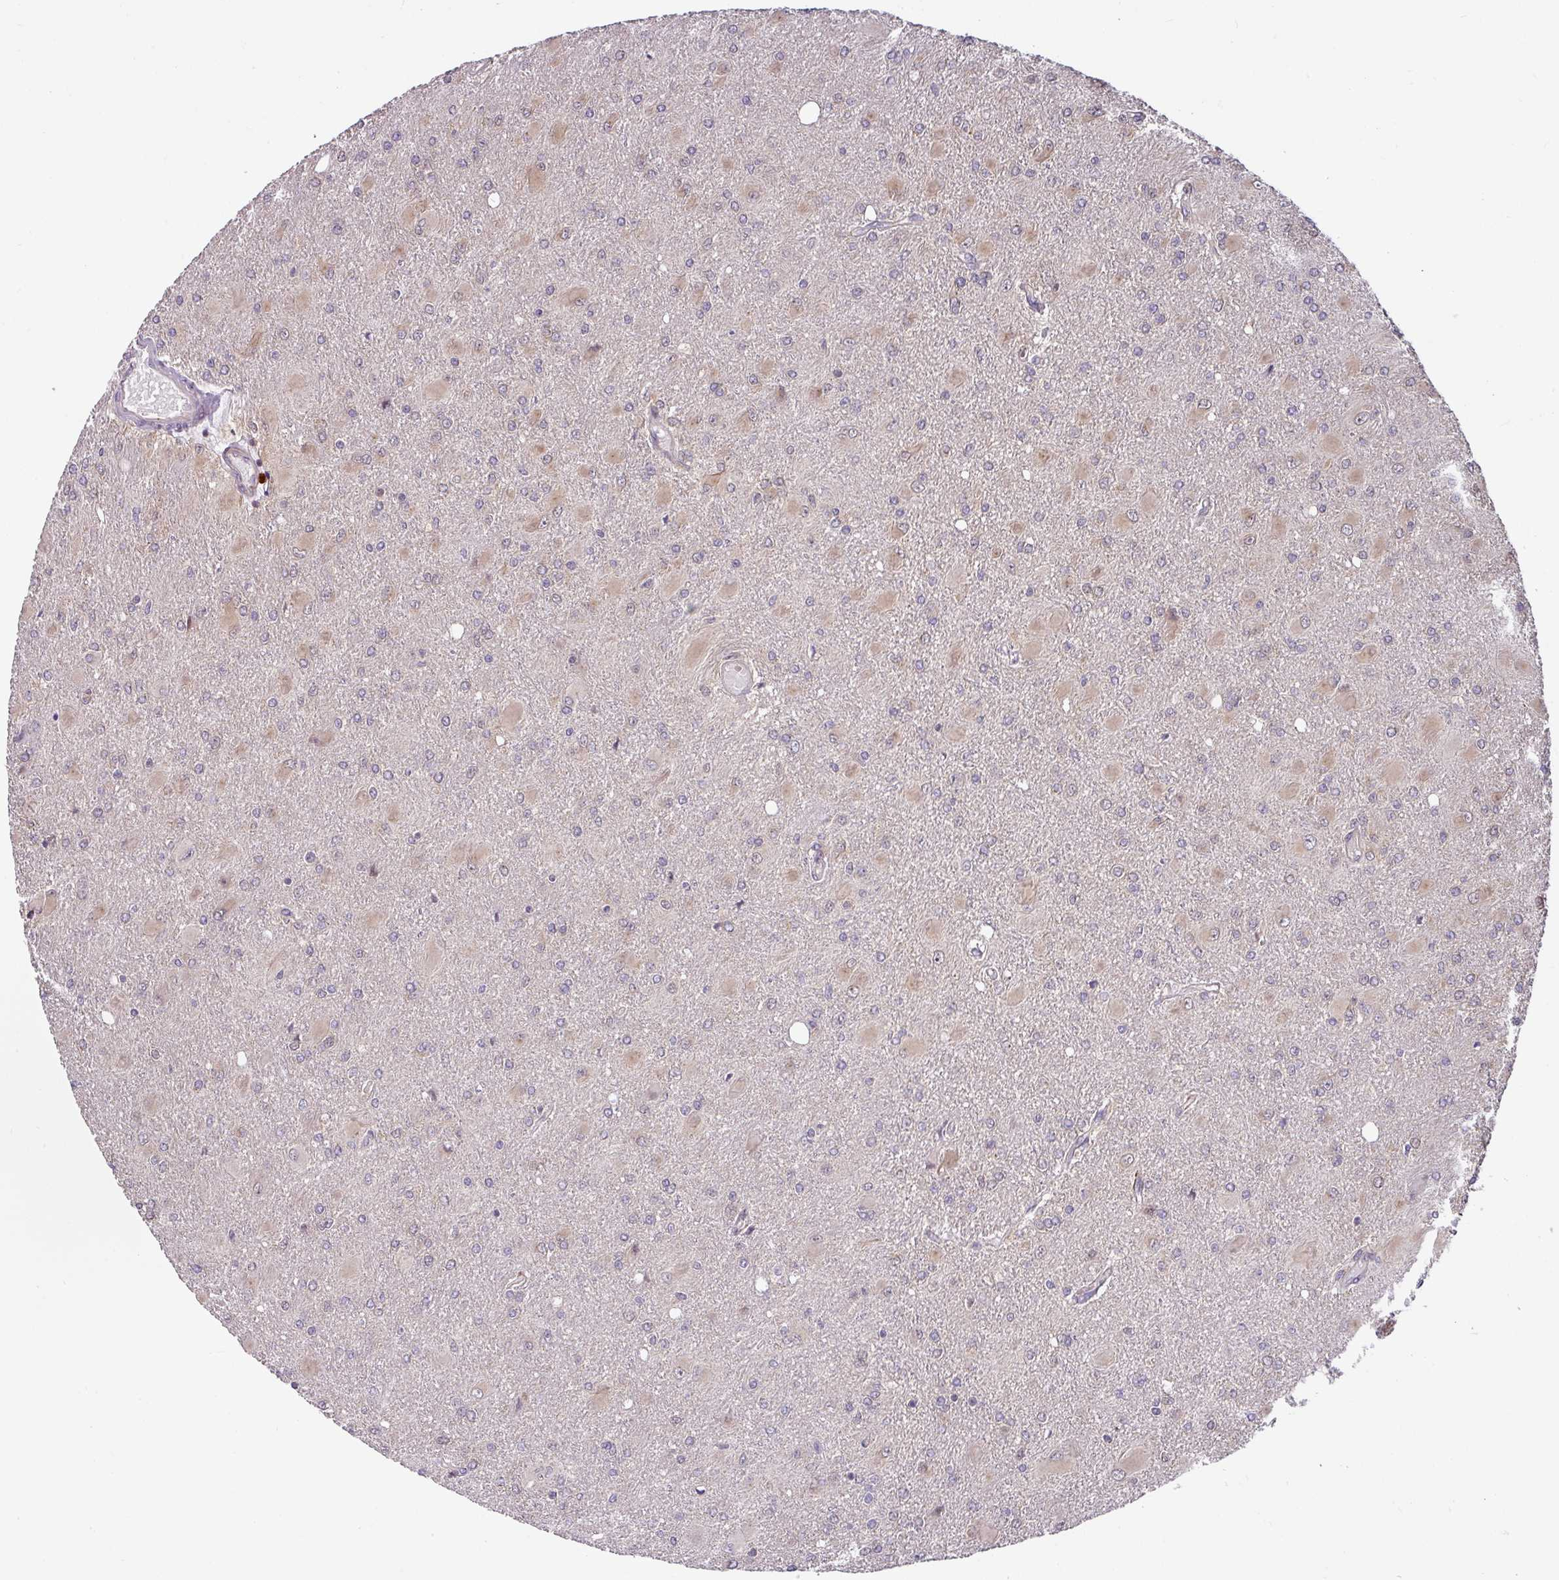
{"staining": {"intensity": "moderate", "quantity": ">75%", "location": "cytoplasmic/membranous,nuclear"}, "tissue": "glioma", "cell_type": "Tumor cells", "image_type": "cancer", "snomed": [{"axis": "morphology", "description": "Glioma, malignant, High grade"}, {"axis": "topography", "description": "Brain"}], "caption": "Moderate cytoplasmic/membranous and nuclear staining is seen in about >75% of tumor cells in glioma. The staining was performed using DAB to visualize the protein expression in brown, while the nuclei were stained in blue with hematoxylin (Magnification: 20x).", "gene": "SHB", "patient": {"sex": "male", "age": 67}}